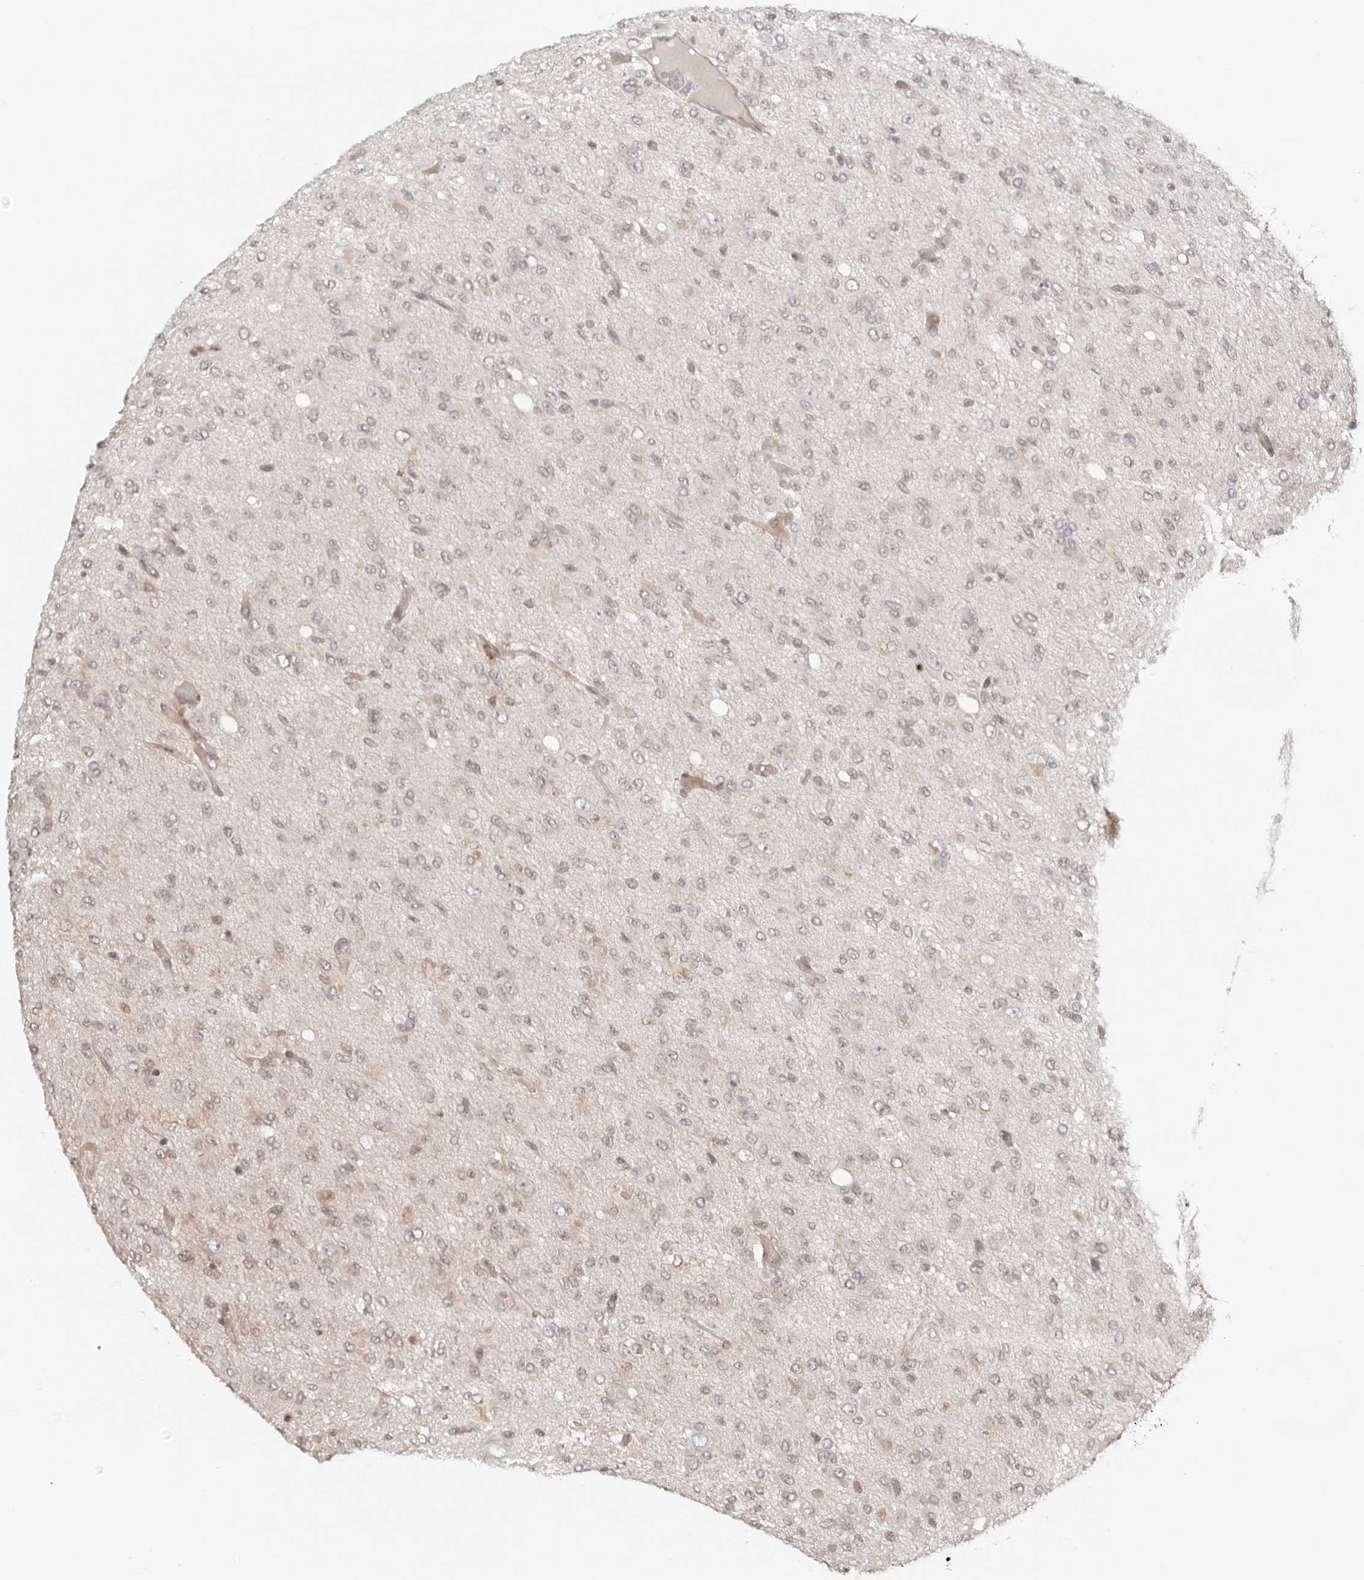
{"staining": {"intensity": "negative", "quantity": "none", "location": "none"}, "tissue": "glioma", "cell_type": "Tumor cells", "image_type": "cancer", "snomed": [{"axis": "morphology", "description": "Glioma, malignant, High grade"}, {"axis": "topography", "description": "Brain"}], "caption": "Malignant glioma (high-grade) was stained to show a protein in brown. There is no significant expression in tumor cells. (Brightfield microscopy of DAB immunohistochemistry (IHC) at high magnification).", "gene": "RNF146", "patient": {"sex": "female", "age": 59}}